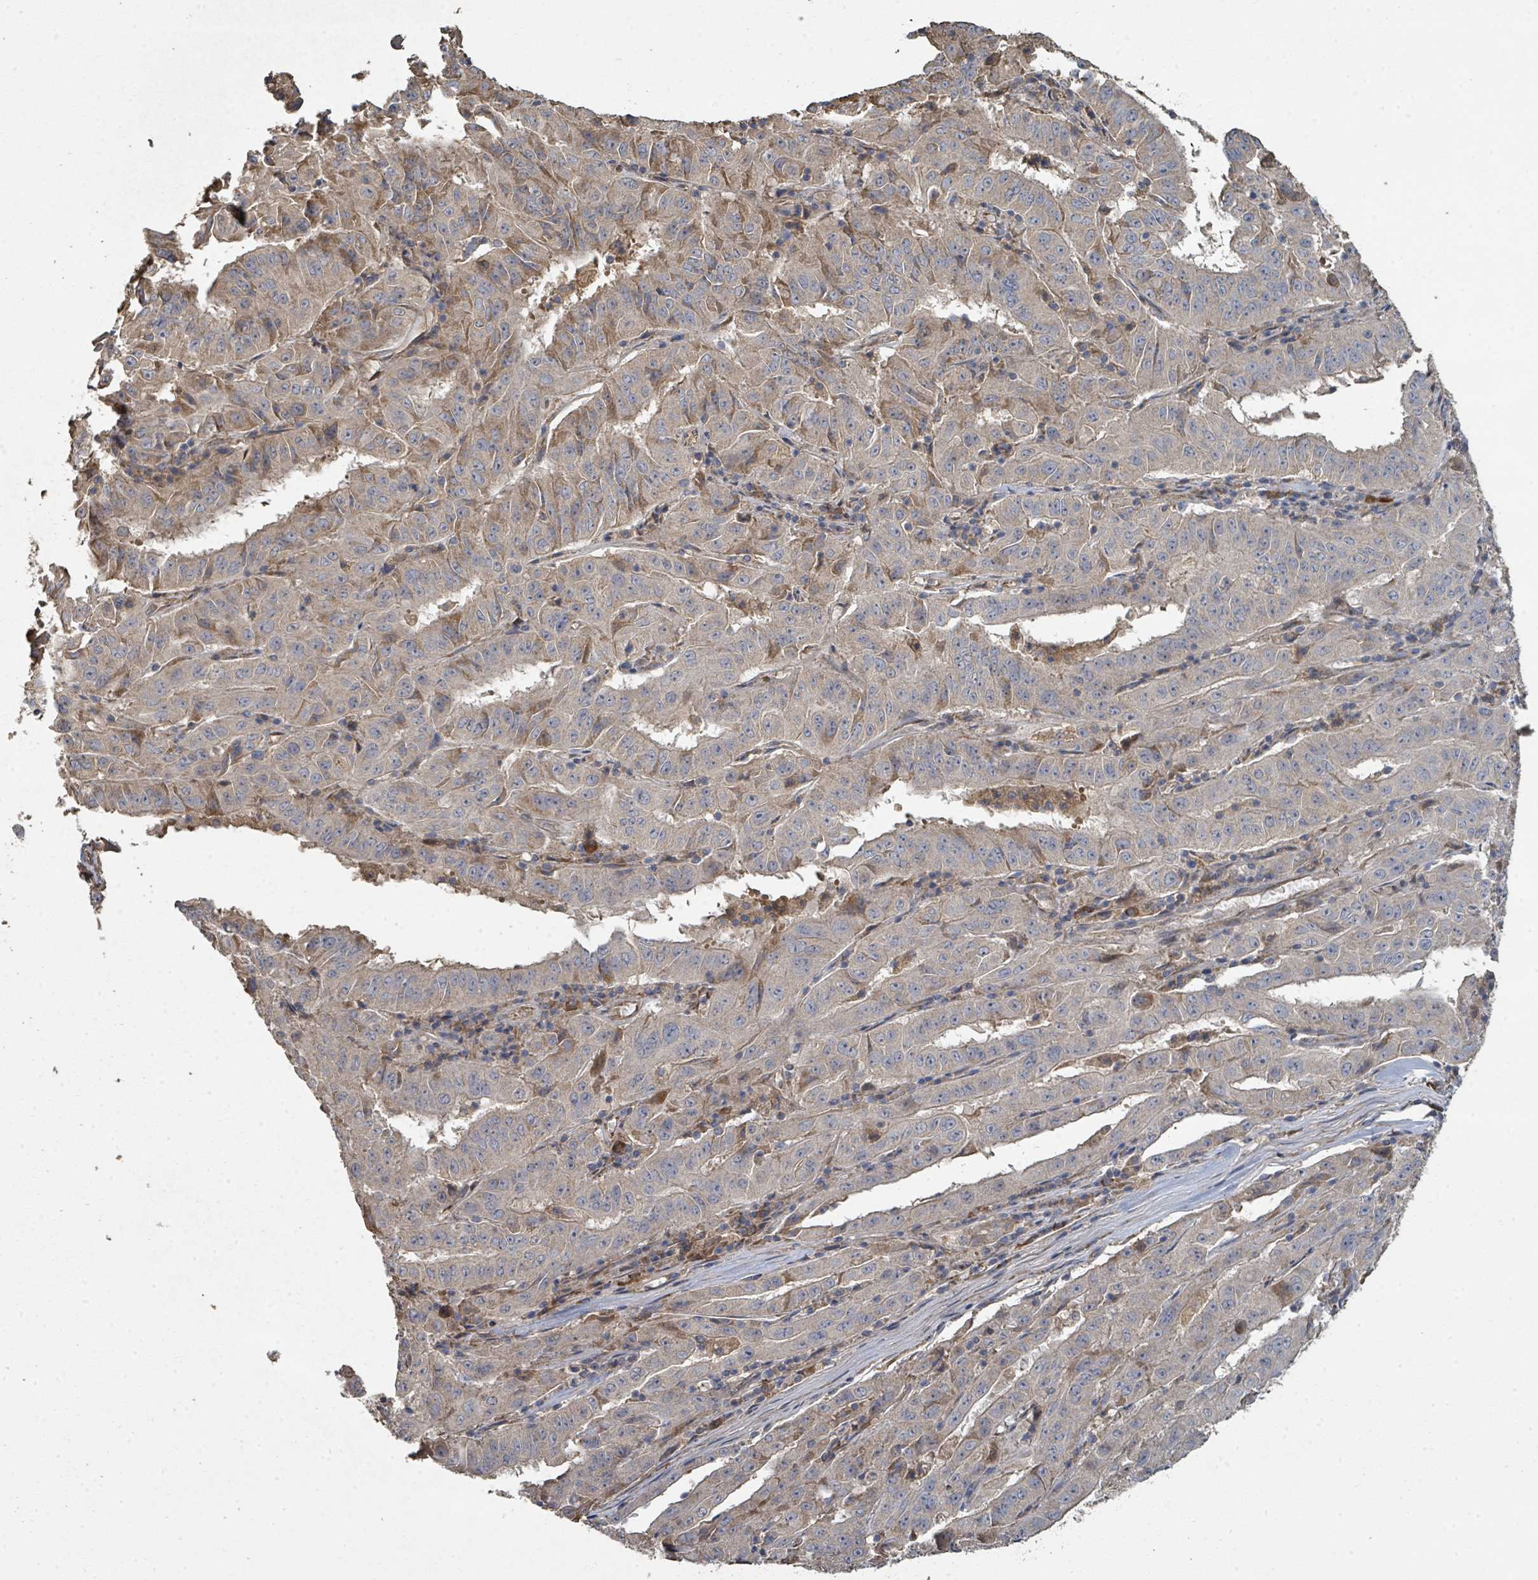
{"staining": {"intensity": "moderate", "quantity": "<25%", "location": "cytoplasmic/membranous"}, "tissue": "pancreatic cancer", "cell_type": "Tumor cells", "image_type": "cancer", "snomed": [{"axis": "morphology", "description": "Adenocarcinoma, NOS"}, {"axis": "topography", "description": "Pancreas"}], "caption": "Tumor cells display moderate cytoplasmic/membranous positivity in about <25% of cells in pancreatic cancer (adenocarcinoma).", "gene": "WDFY1", "patient": {"sex": "male", "age": 63}}